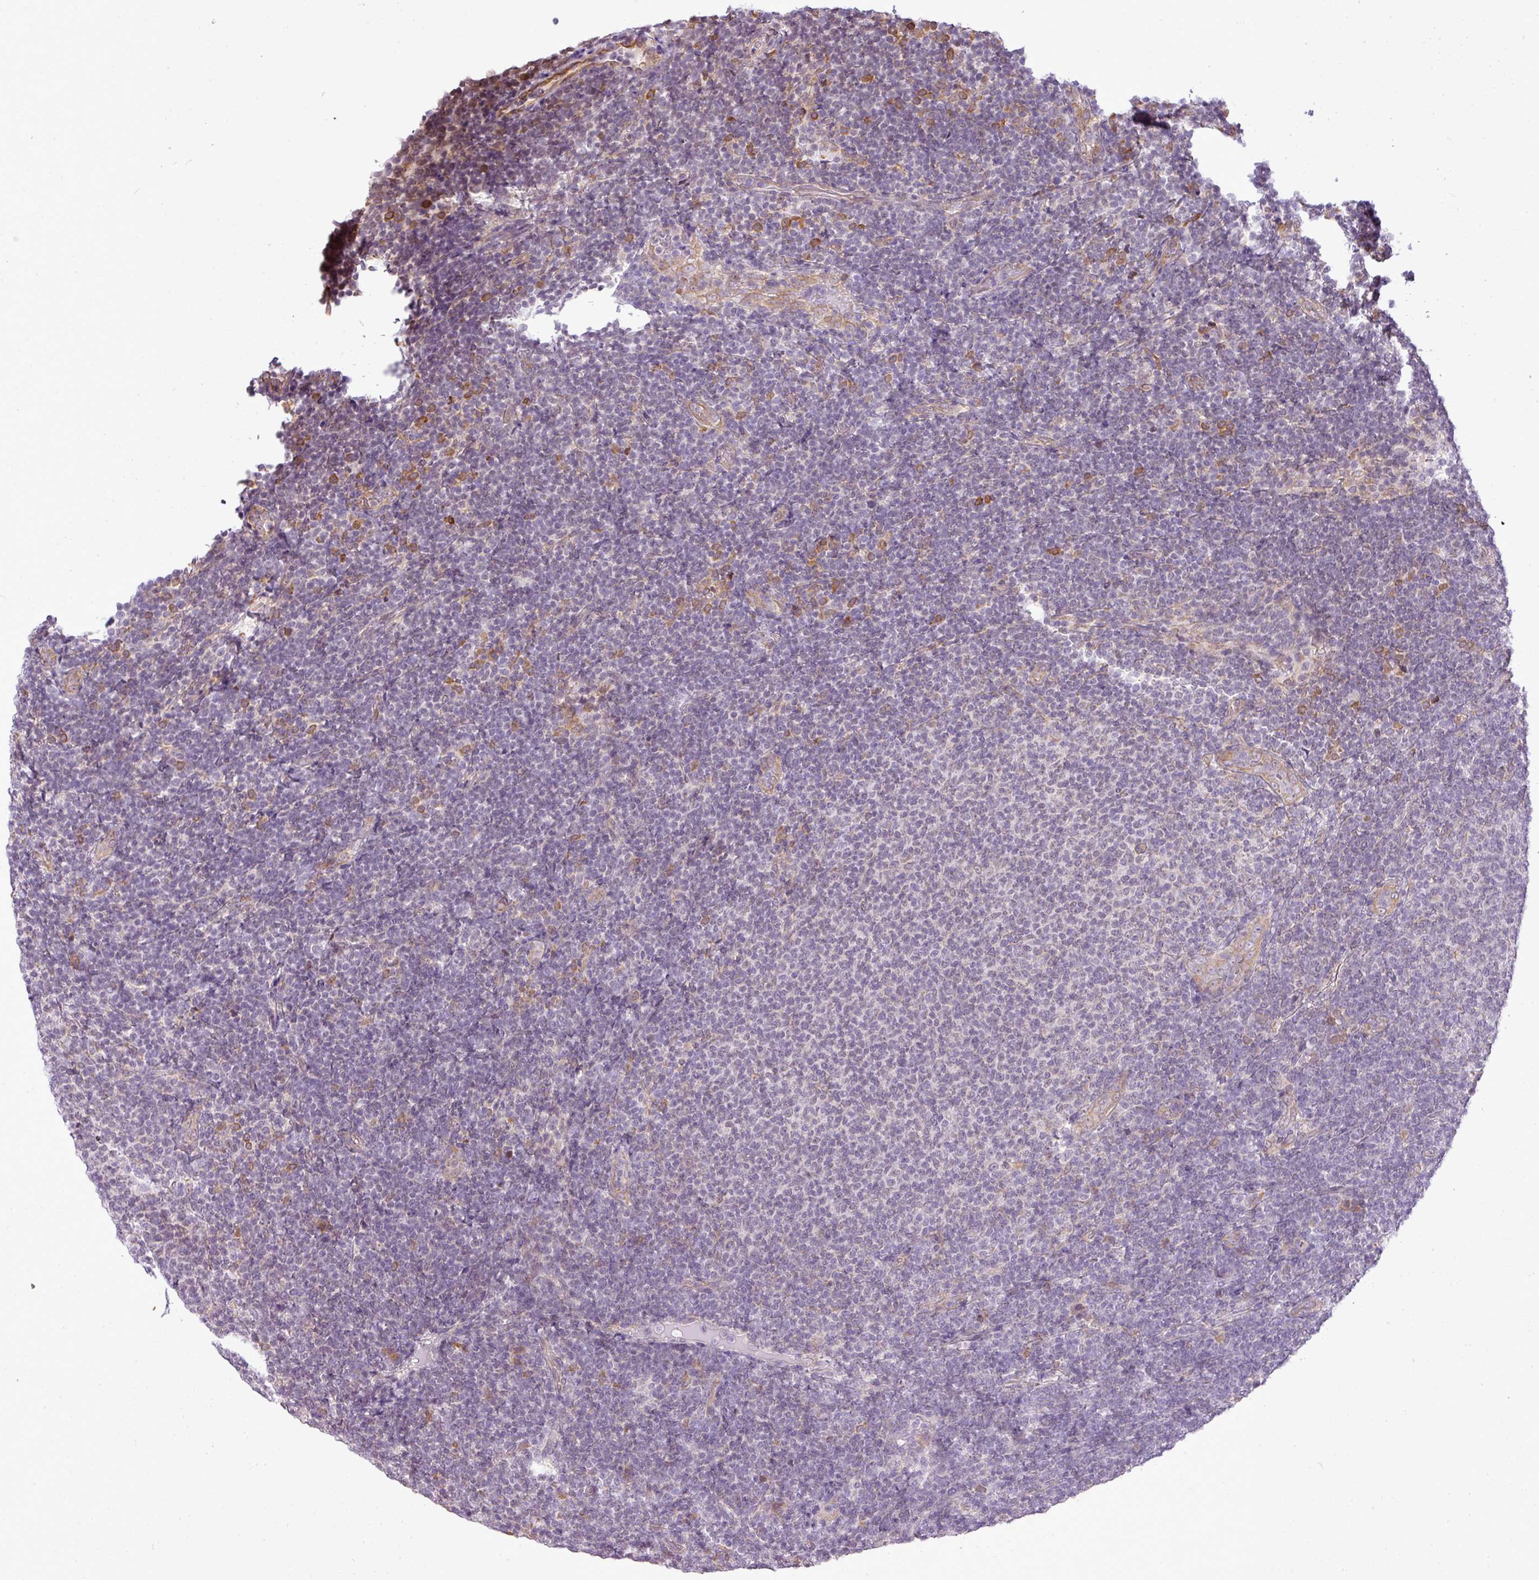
{"staining": {"intensity": "negative", "quantity": "none", "location": "none"}, "tissue": "lymphoma", "cell_type": "Tumor cells", "image_type": "cancer", "snomed": [{"axis": "morphology", "description": "Malignant lymphoma, non-Hodgkin's type, Low grade"}, {"axis": "topography", "description": "Lymph node"}], "caption": "Tumor cells are negative for protein expression in human lymphoma.", "gene": "COX18", "patient": {"sex": "male", "age": 66}}